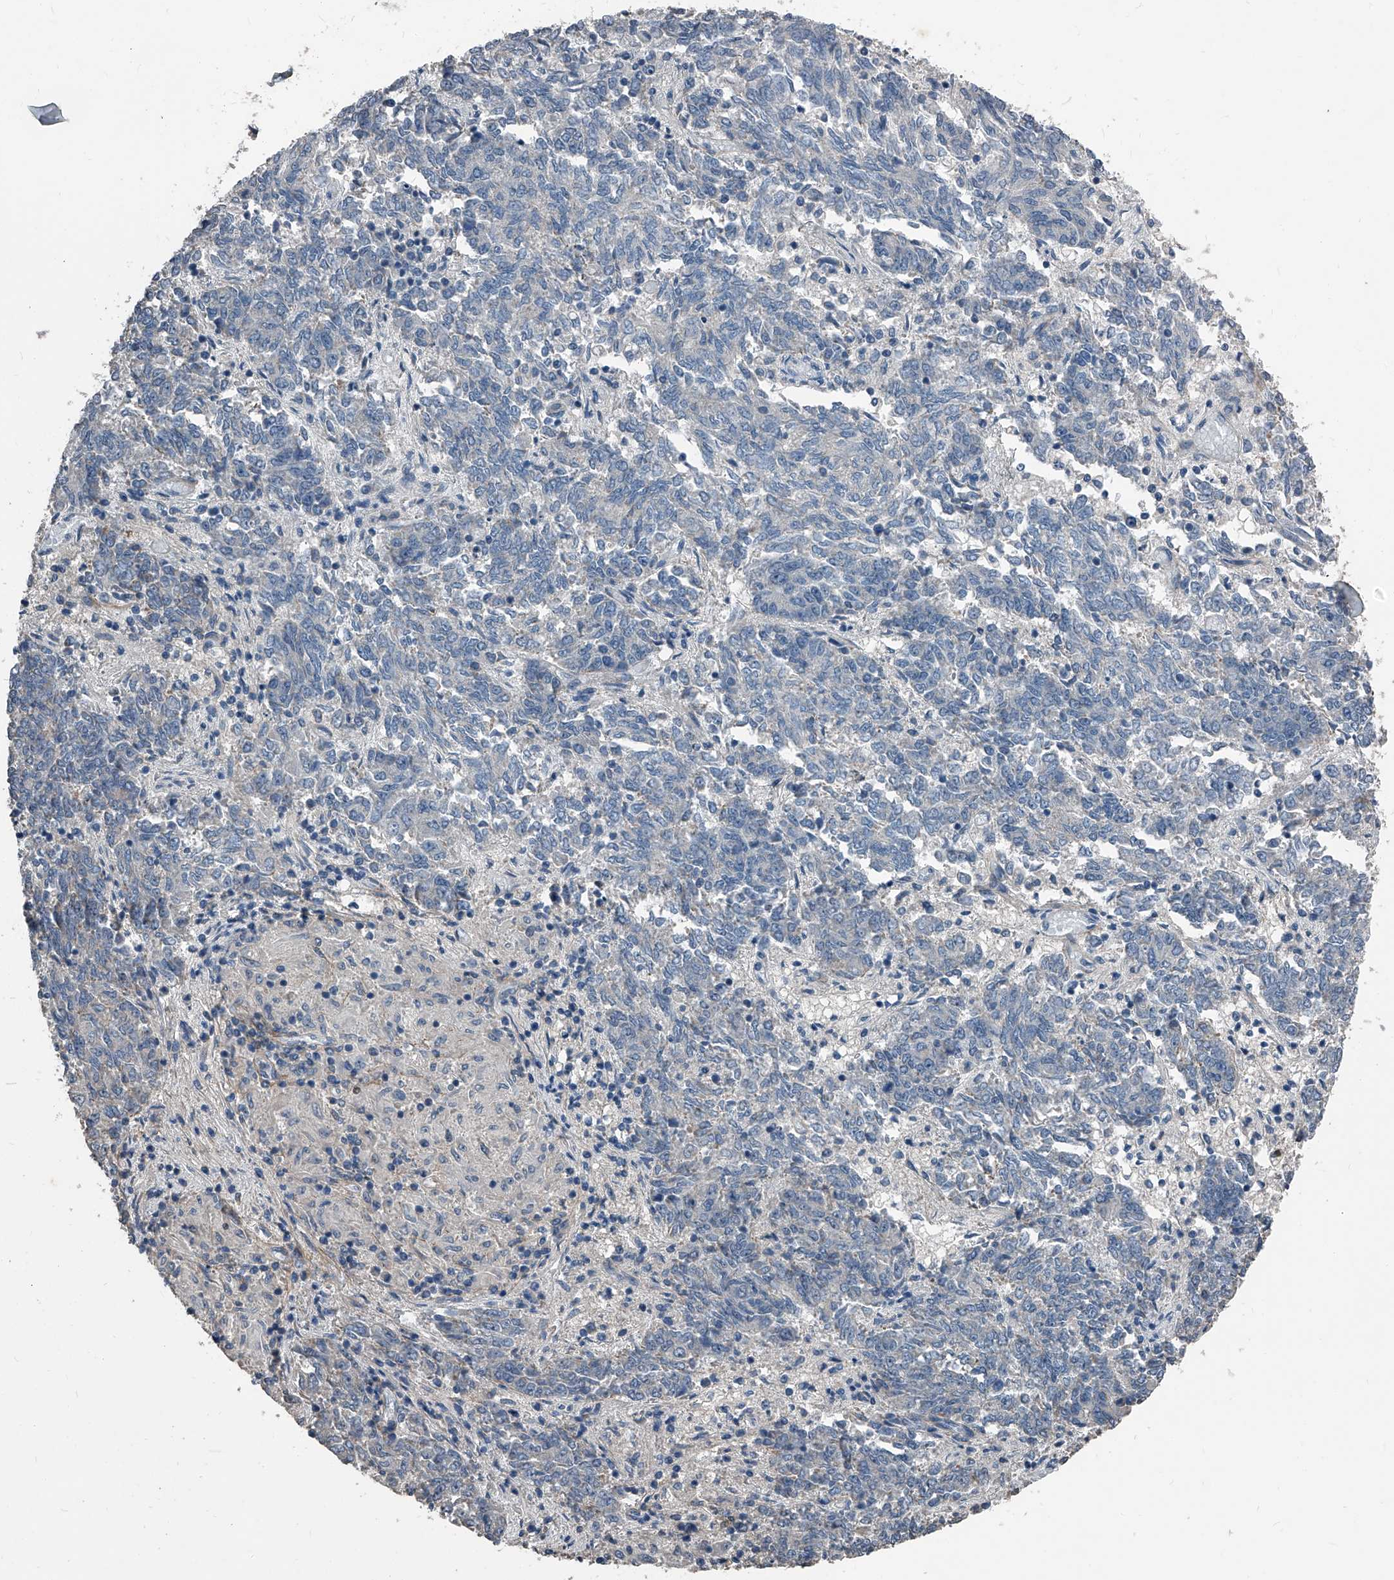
{"staining": {"intensity": "negative", "quantity": "none", "location": "none"}, "tissue": "endometrial cancer", "cell_type": "Tumor cells", "image_type": "cancer", "snomed": [{"axis": "morphology", "description": "Adenocarcinoma, NOS"}, {"axis": "topography", "description": "Endometrium"}], "caption": "Histopathology image shows no protein staining in tumor cells of endometrial cancer (adenocarcinoma) tissue. (Immunohistochemistry (ihc), brightfield microscopy, high magnification).", "gene": "PHACTR1", "patient": {"sex": "female", "age": 80}}